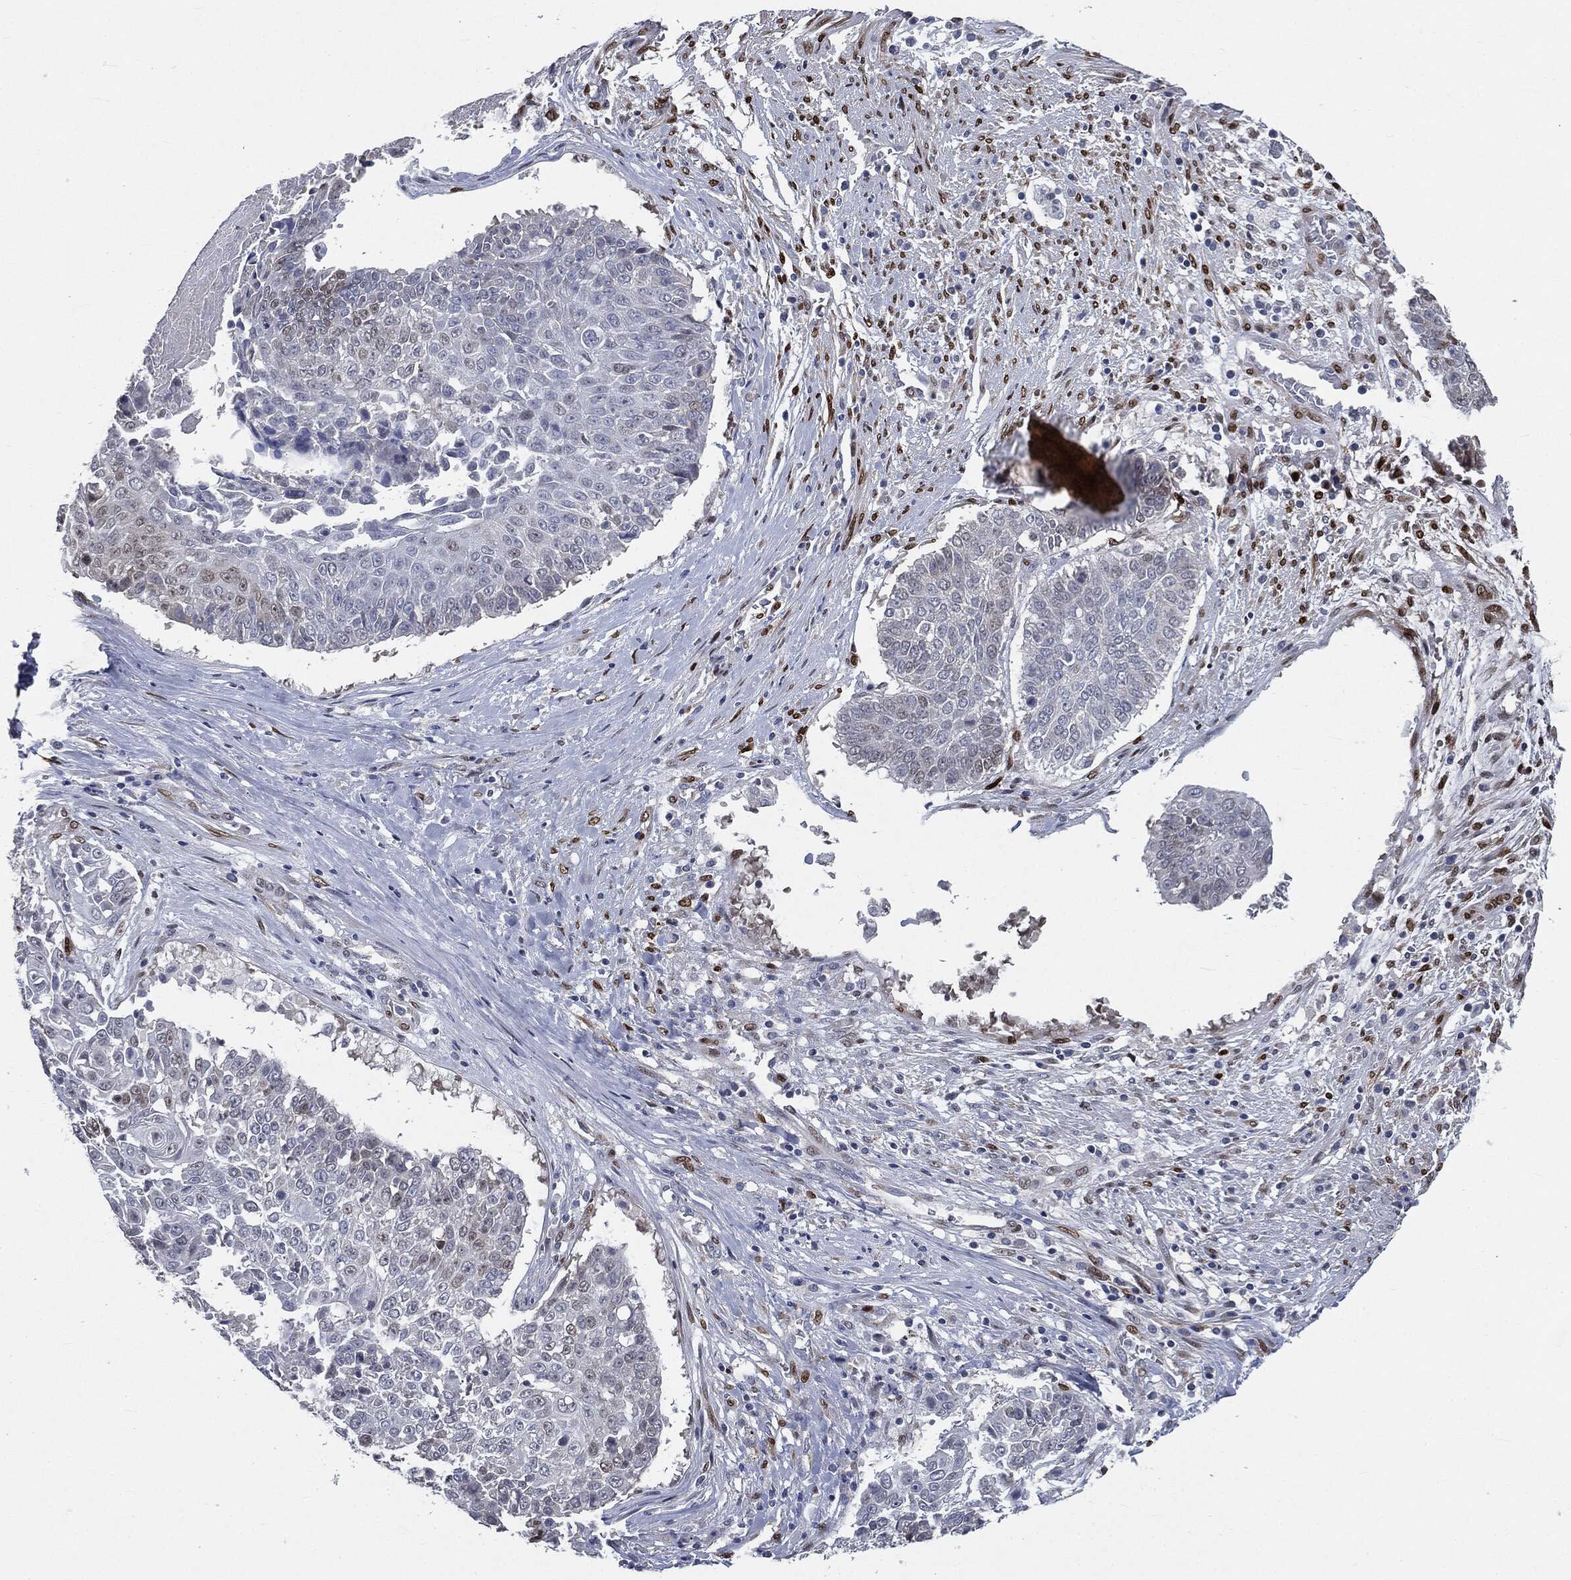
{"staining": {"intensity": "moderate", "quantity": "<25%", "location": "nuclear"}, "tissue": "lung cancer", "cell_type": "Tumor cells", "image_type": "cancer", "snomed": [{"axis": "morphology", "description": "Squamous cell carcinoma, NOS"}, {"axis": "topography", "description": "Lung"}], "caption": "Protein expression analysis of lung cancer (squamous cell carcinoma) exhibits moderate nuclear positivity in about <25% of tumor cells. The staining was performed using DAB (3,3'-diaminobenzidine), with brown indicating positive protein expression. Nuclei are stained blue with hematoxylin.", "gene": "CASD1", "patient": {"sex": "male", "age": 64}}